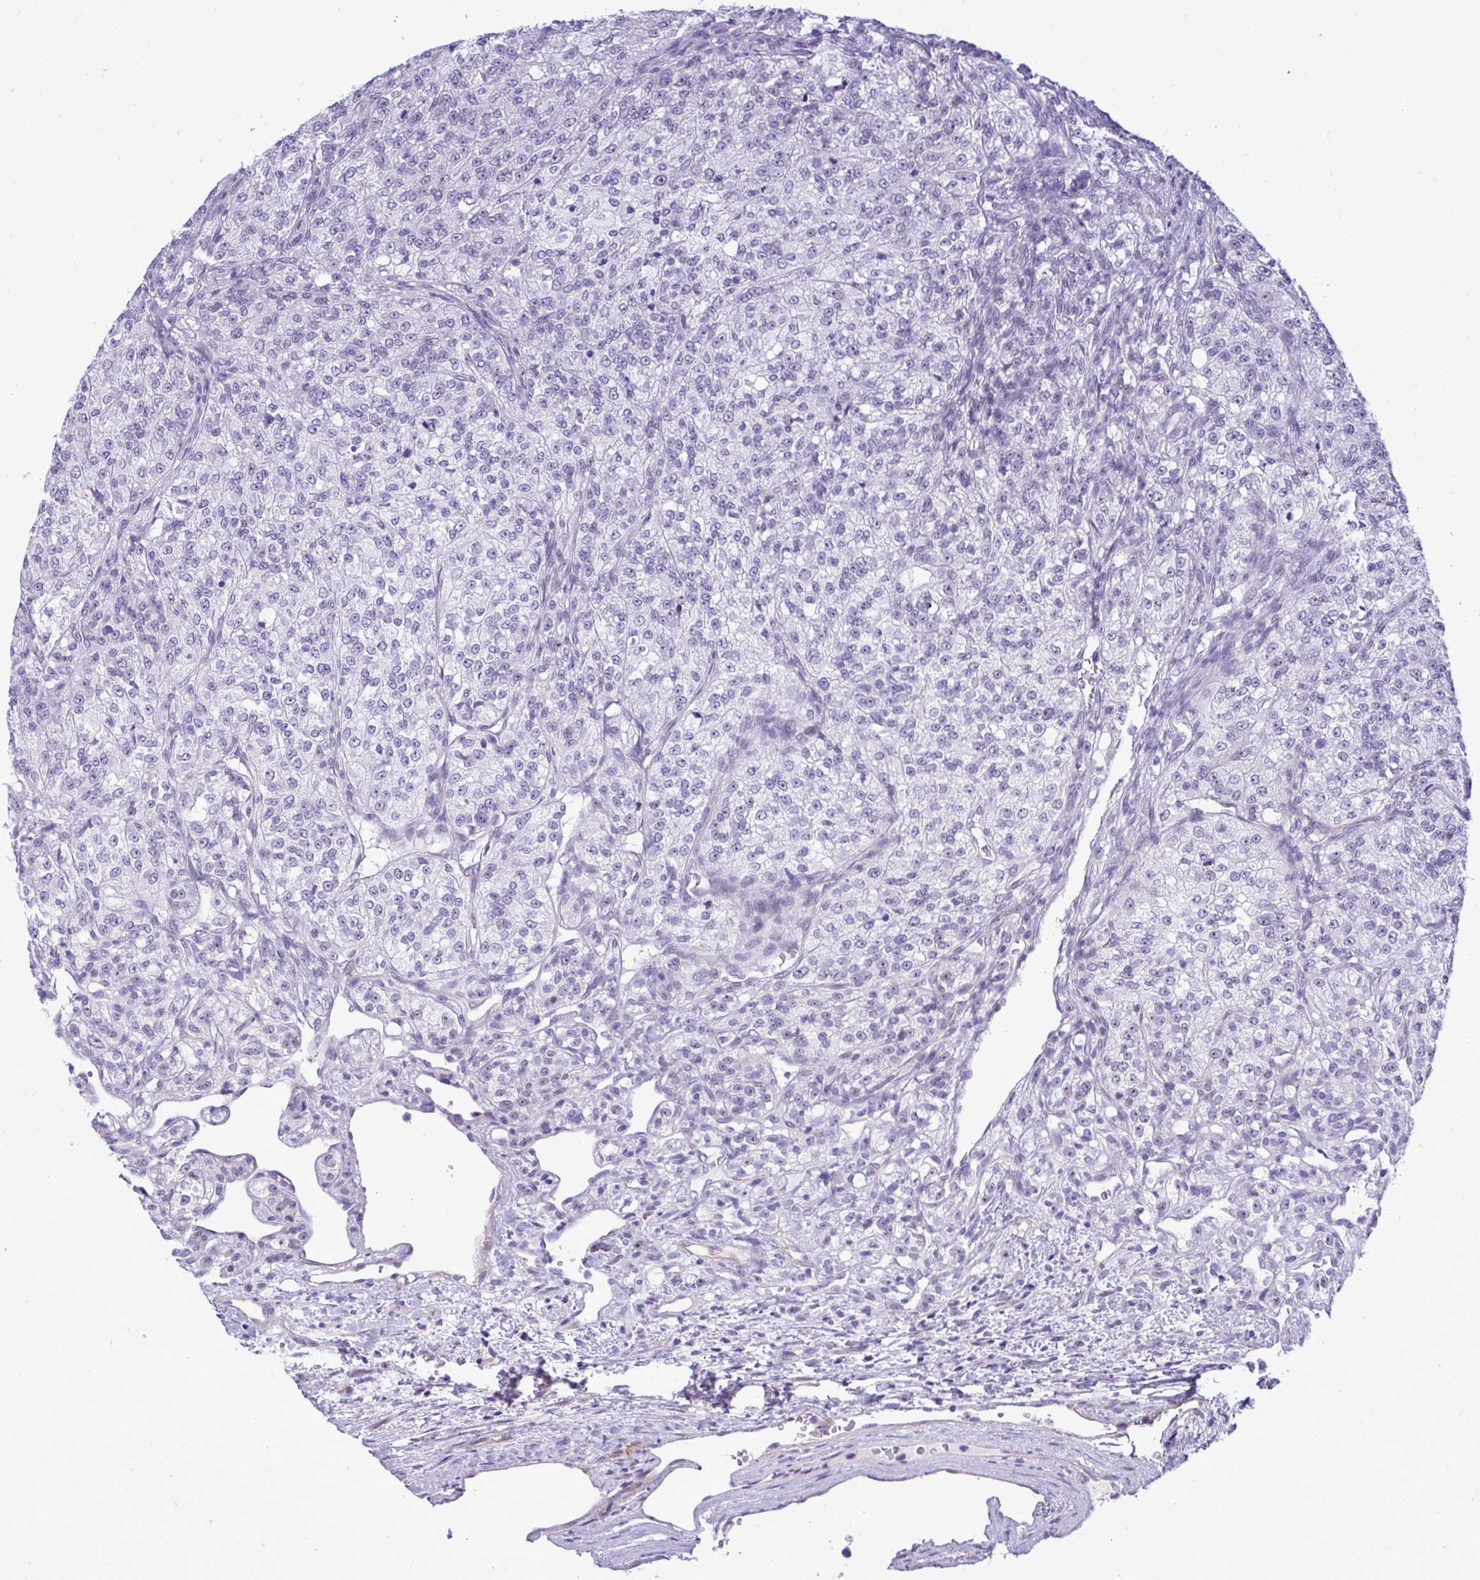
{"staining": {"intensity": "negative", "quantity": "none", "location": "none"}, "tissue": "renal cancer", "cell_type": "Tumor cells", "image_type": "cancer", "snomed": [{"axis": "morphology", "description": "Adenocarcinoma, NOS"}, {"axis": "topography", "description": "Kidney"}], "caption": "Micrograph shows no significant protein positivity in tumor cells of renal adenocarcinoma.", "gene": "SLC25A51", "patient": {"sex": "female", "age": 63}}